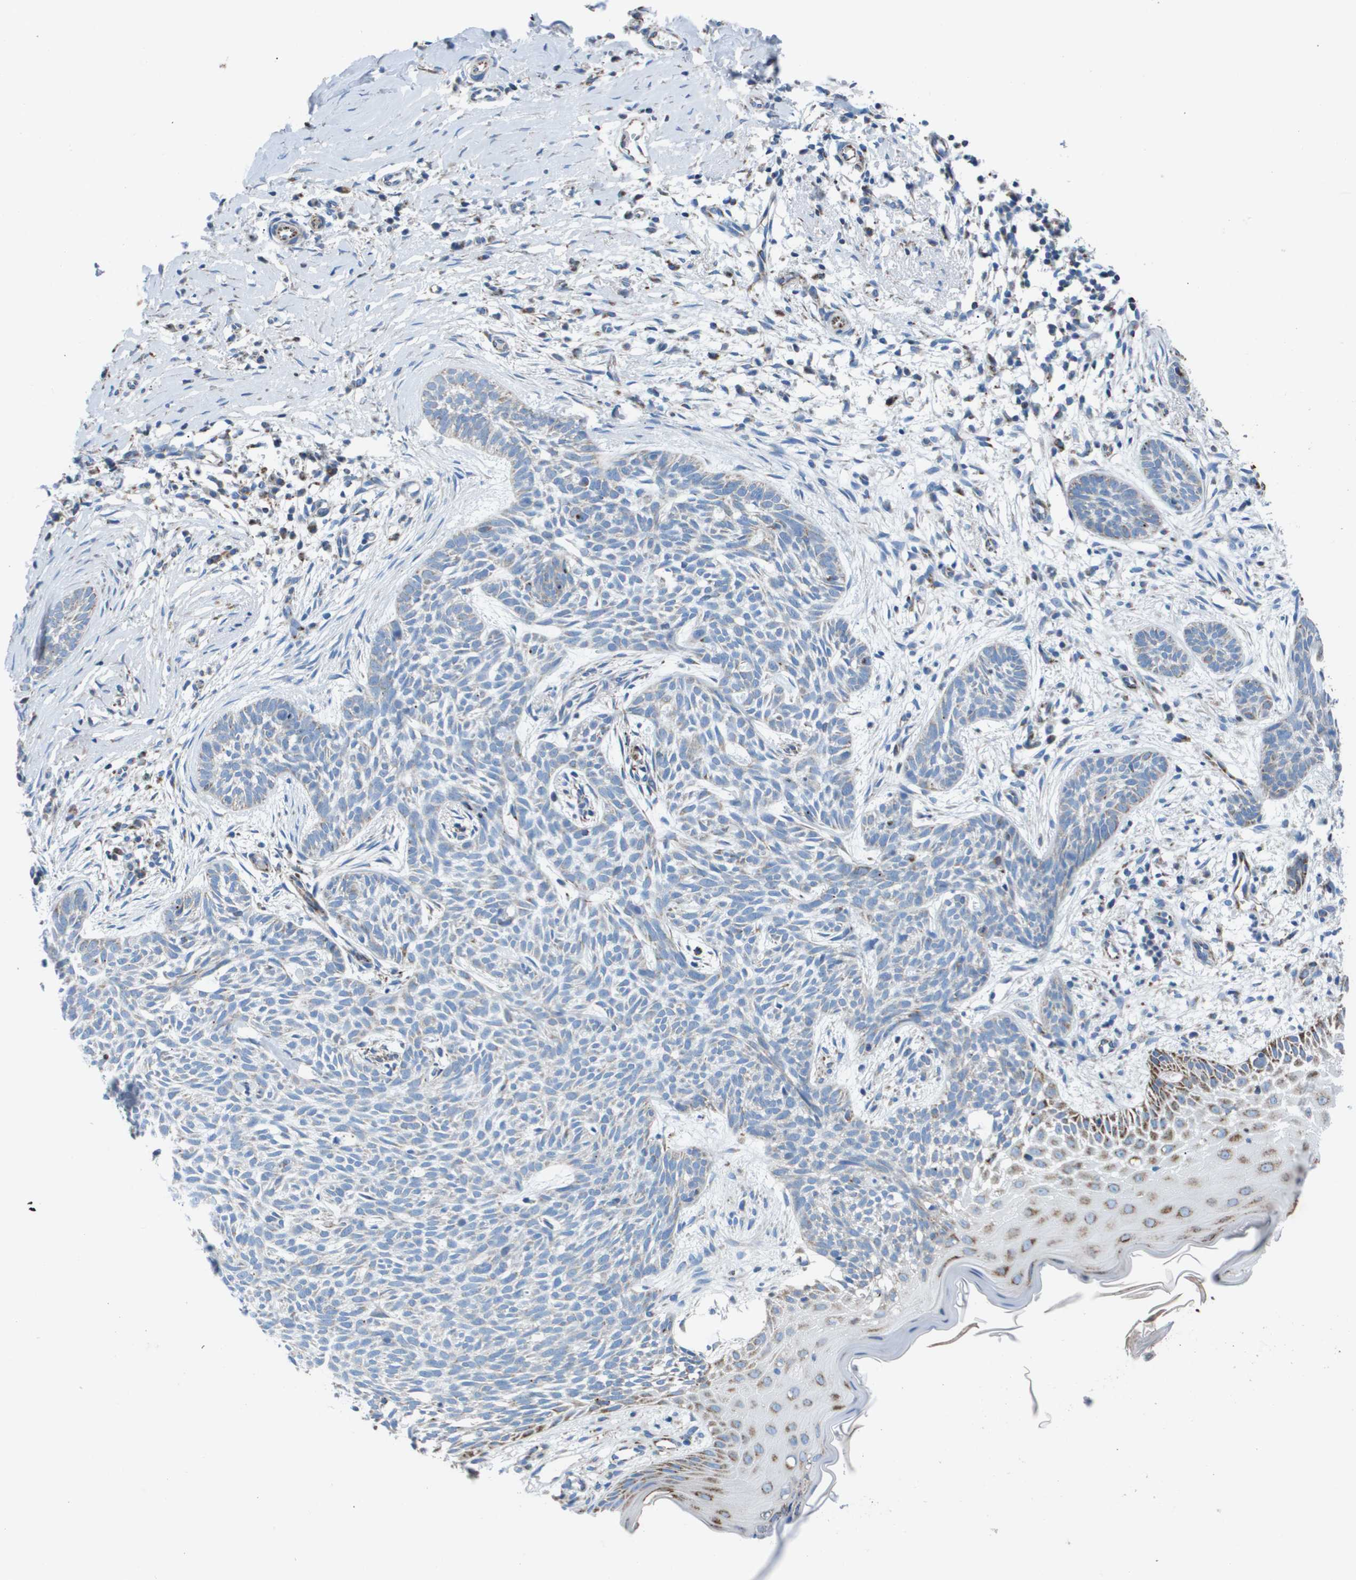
{"staining": {"intensity": "negative", "quantity": "none", "location": "none"}, "tissue": "skin cancer", "cell_type": "Tumor cells", "image_type": "cancer", "snomed": [{"axis": "morphology", "description": "Basal cell carcinoma"}, {"axis": "topography", "description": "Skin"}], "caption": "Image shows no protein staining in tumor cells of skin basal cell carcinoma tissue.", "gene": "ZDHHC3", "patient": {"sex": "female", "age": 59}}